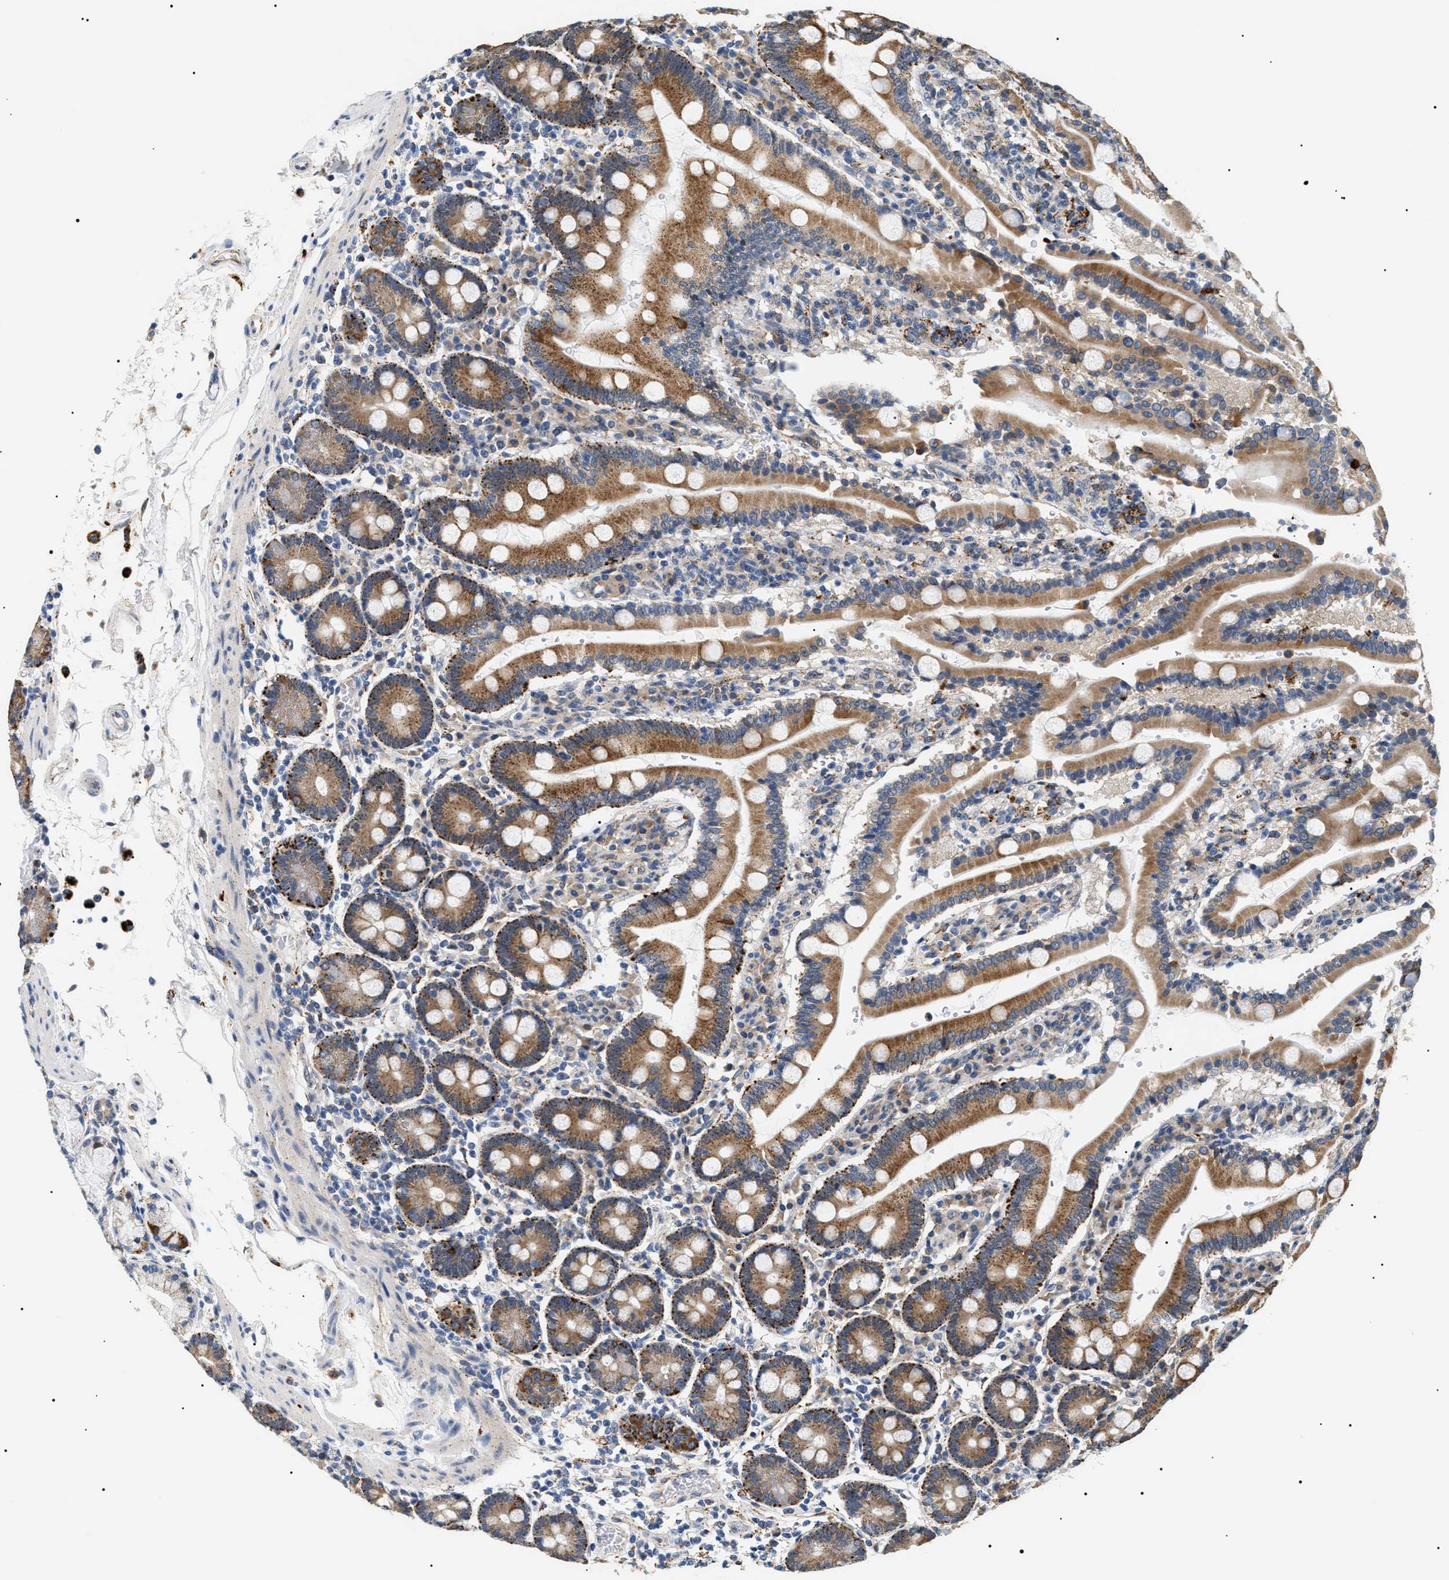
{"staining": {"intensity": "strong", "quantity": ">75%", "location": "cytoplasmic/membranous"}, "tissue": "duodenum", "cell_type": "Glandular cells", "image_type": "normal", "snomed": [{"axis": "morphology", "description": "Normal tissue, NOS"}, {"axis": "topography", "description": "Small intestine, NOS"}], "caption": "The image displays staining of normal duodenum, revealing strong cytoplasmic/membranous protein staining (brown color) within glandular cells.", "gene": "HSD17B11", "patient": {"sex": "female", "age": 71}}